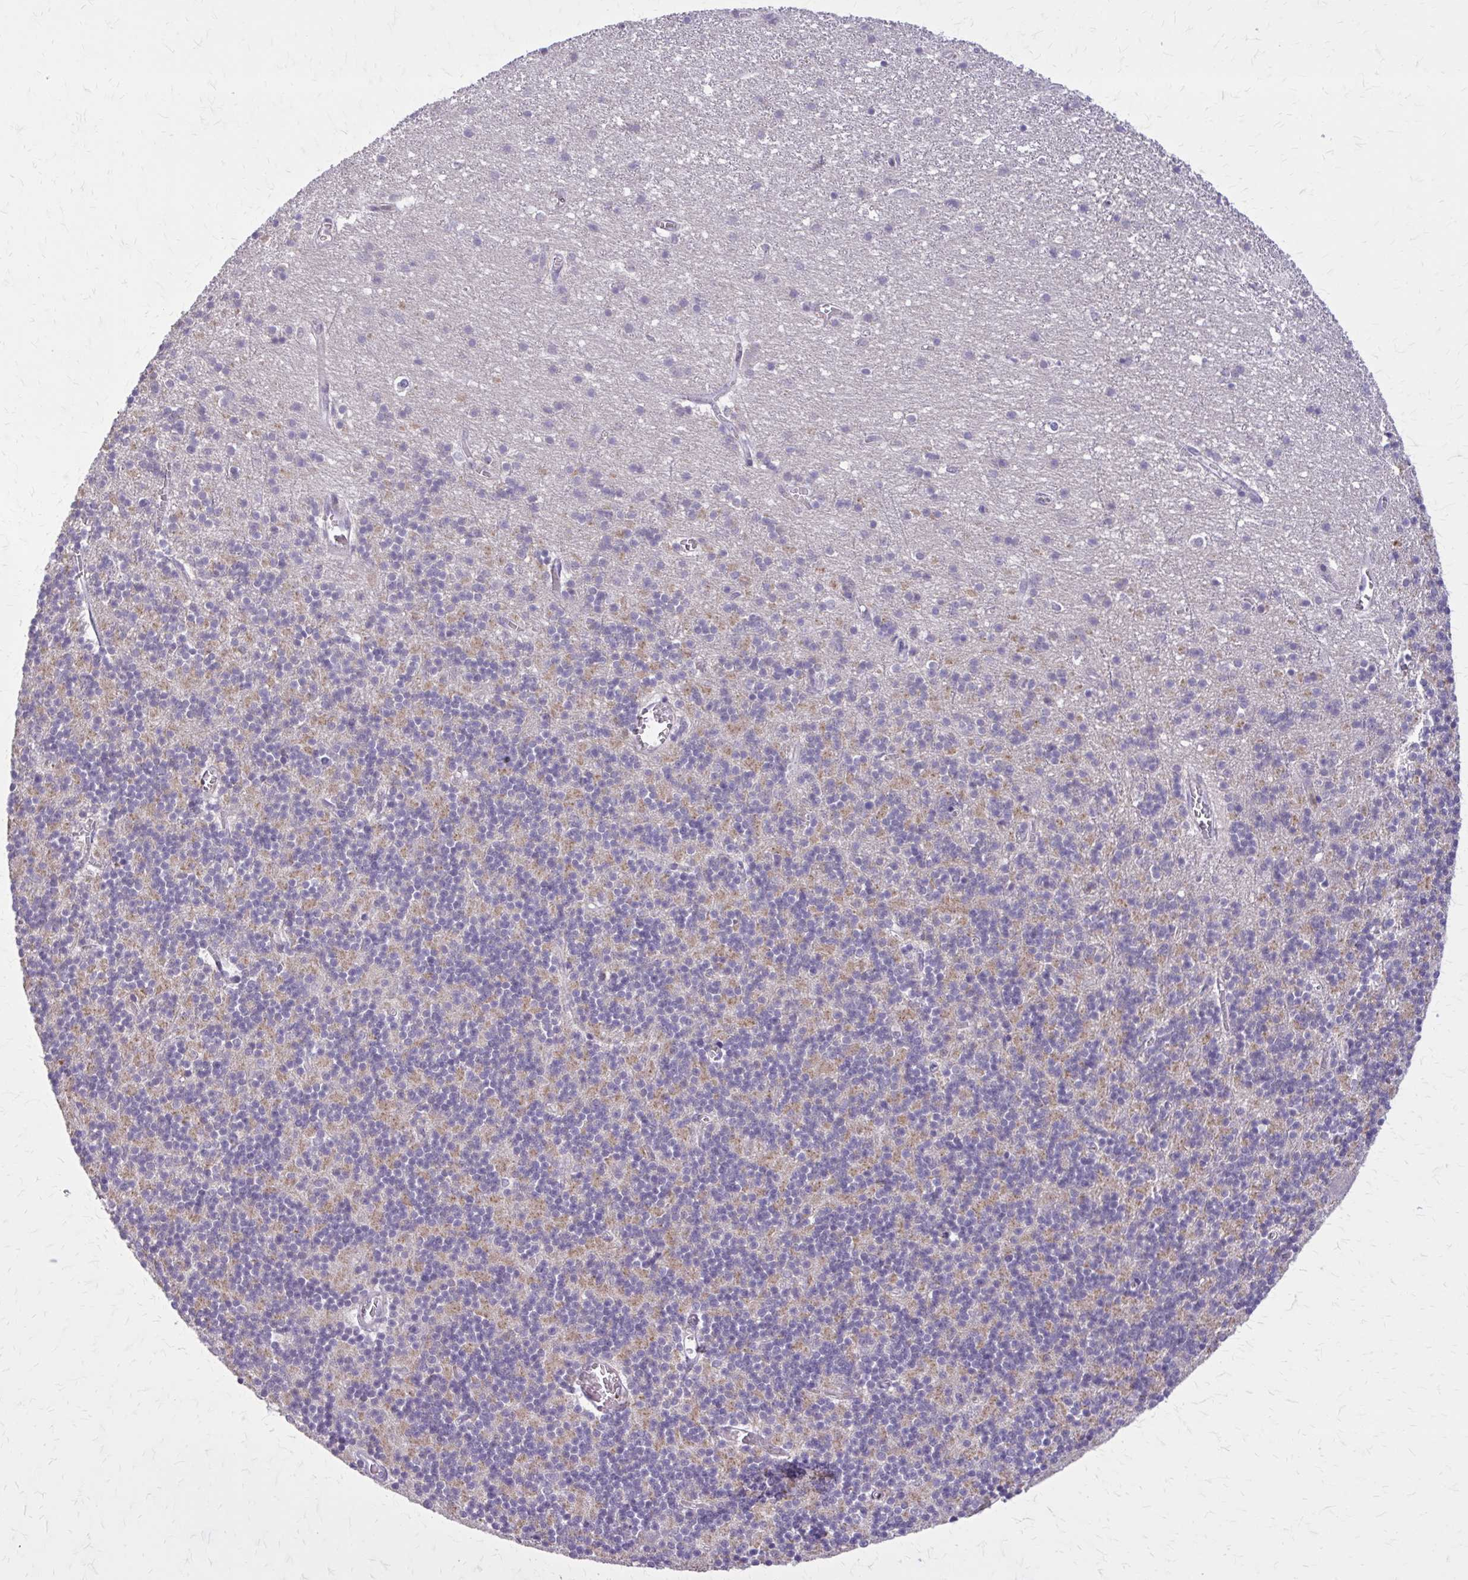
{"staining": {"intensity": "moderate", "quantity": "25%-75%", "location": "cytoplasmic/membranous"}, "tissue": "cerebellum", "cell_type": "Cells in granular layer", "image_type": "normal", "snomed": [{"axis": "morphology", "description": "Normal tissue, NOS"}, {"axis": "topography", "description": "Cerebellum"}], "caption": "About 25%-75% of cells in granular layer in unremarkable cerebellum show moderate cytoplasmic/membranous protein positivity as visualized by brown immunohistochemical staining.", "gene": "NRBF2", "patient": {"sex": "male", "age": 54}}